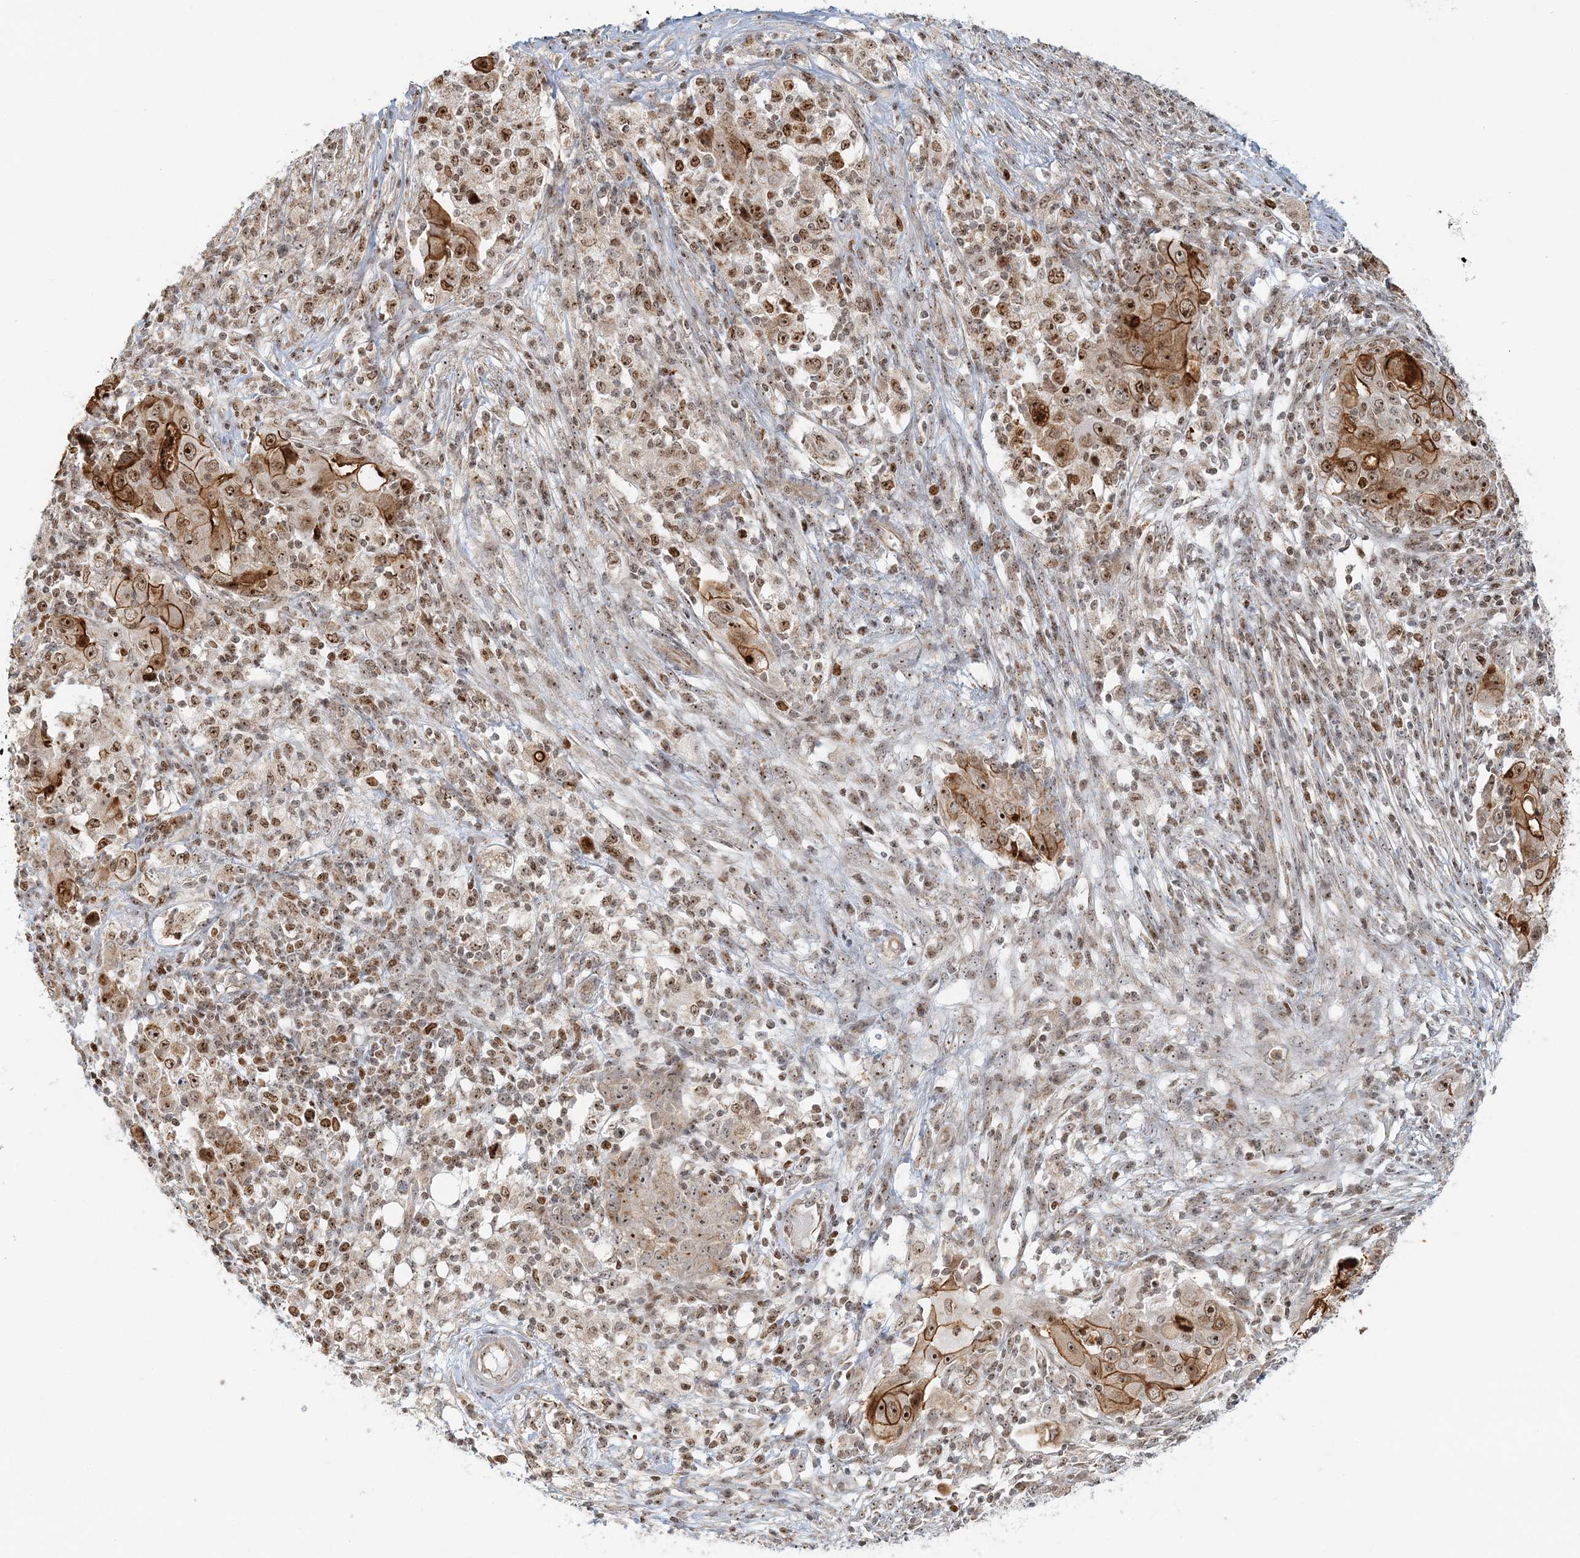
{"staining": {"intensity": "moderate", "quantity": ">75%", "location": "cytoplasmic/membranous,nuclear"}, "tissue": "ovarian cancer", "cell_type": "Tumor cells", "image_type": "cancer", "snomed": [{"axis": "morphology", "description": "Carcinoma, endometroid"}, {"axis": "topography", "description": "Ovary"}], "caption": "The micrograph reveals a brown stain indicating the presence of a protein in the cytoplasmic/membranous and nuclear of tumor cells in ovarian endometroid carcinoma.", "gene": "UBE2F", "patient": {"sex": "female", "age": 42}}